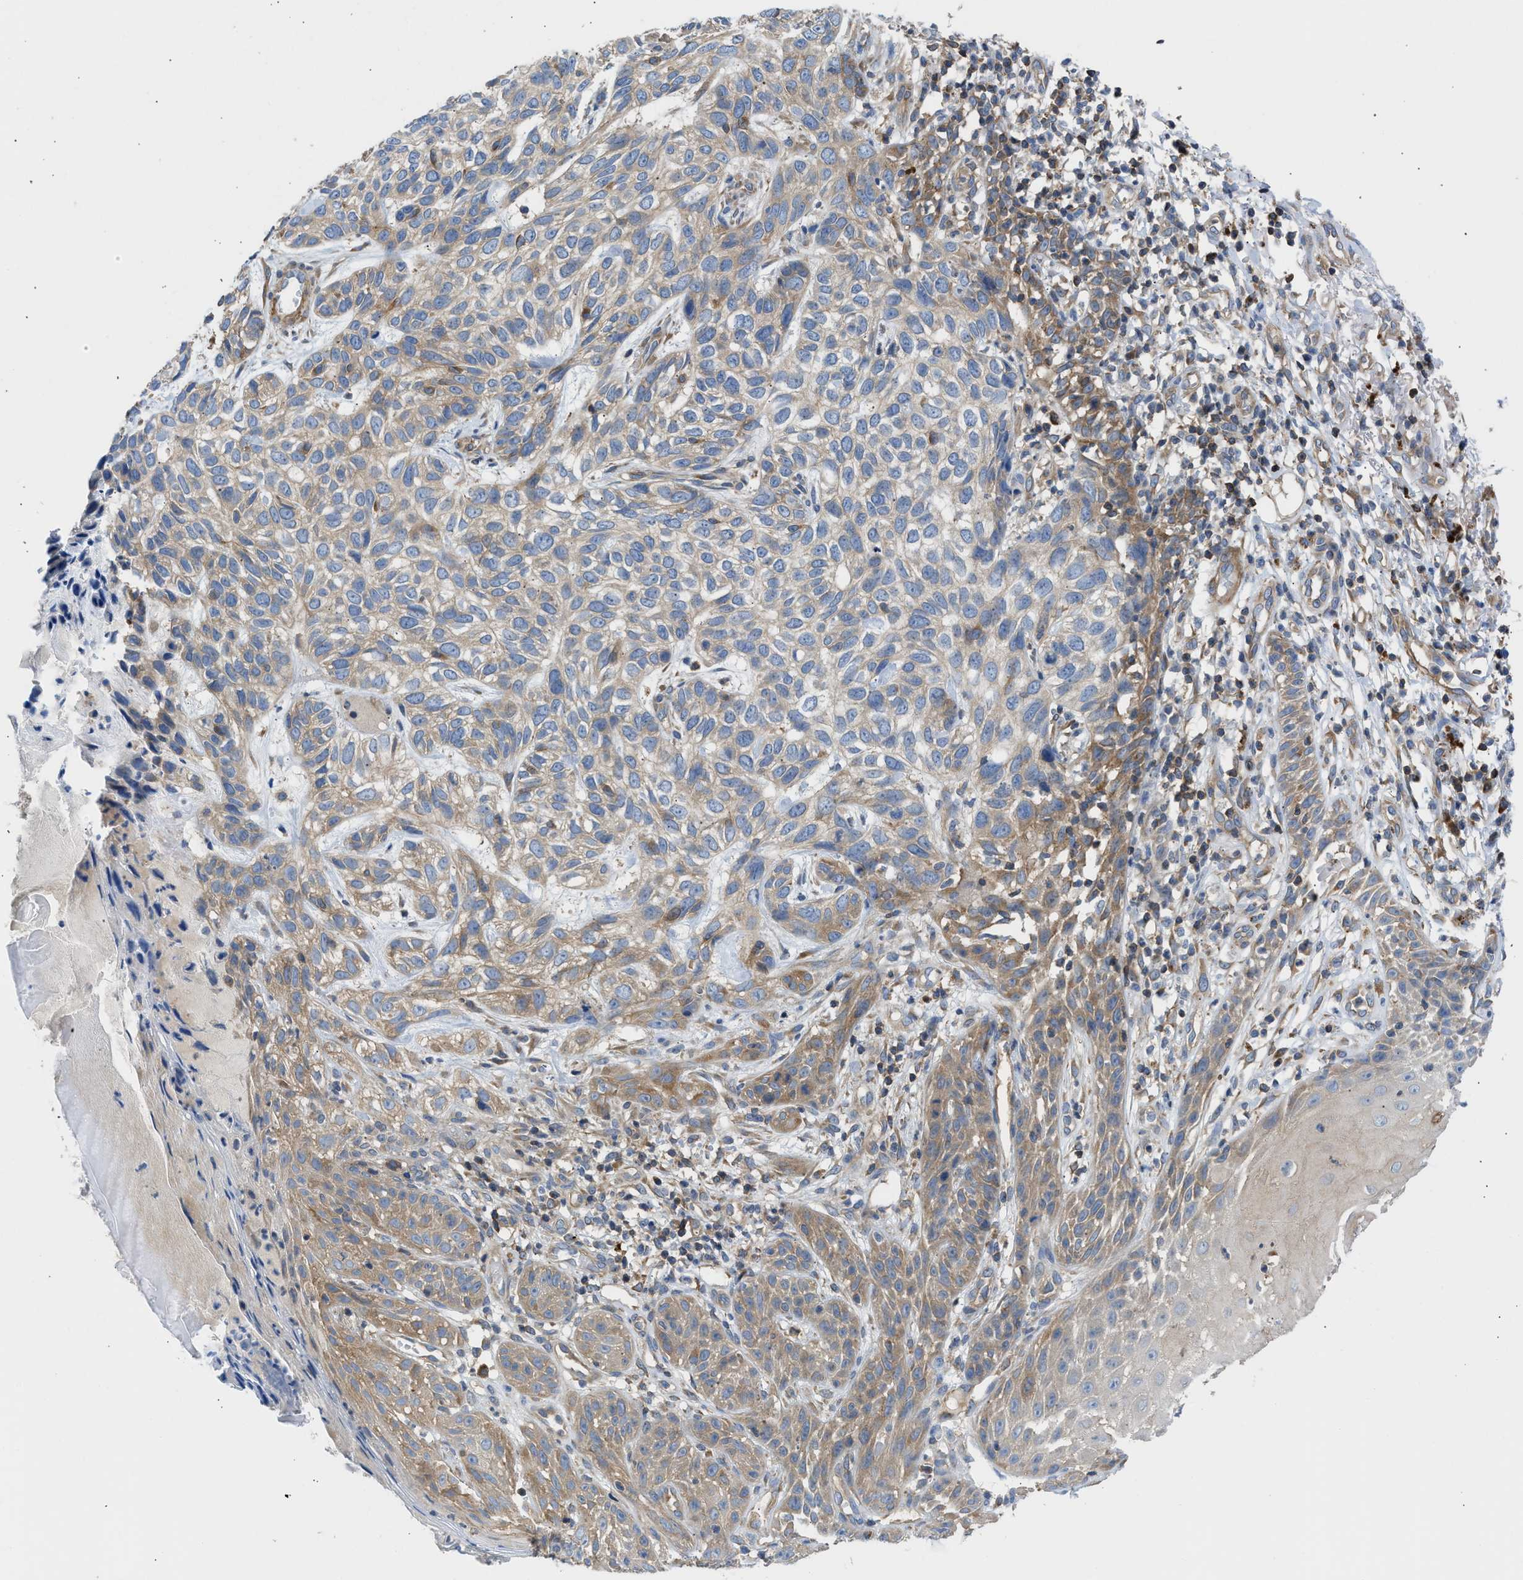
{"staining": {"intensity": "moderate", "quantity": "<25%", "location": "cytoplasmic/membranous"}, "tissue": "skin cancer", "cell_type": "Tumor cells", "image_type": "cancer", "snomed": [{"axis": "morphology", "description": "Normal tissue, NOS"}, {"axis": "morphology", "description": "Basal cell carcinoma"}, {"axis": "topography", "description": "Skin"}], "caption": "This histopathology image demonstrates immunohistochemistry staining of skin cancer, with low moderate cytoplasmic/membranous staining in approximately <25% of tumor cells.", "gene": "CHKB", "patient": {"sex": "male", "age": 79}}